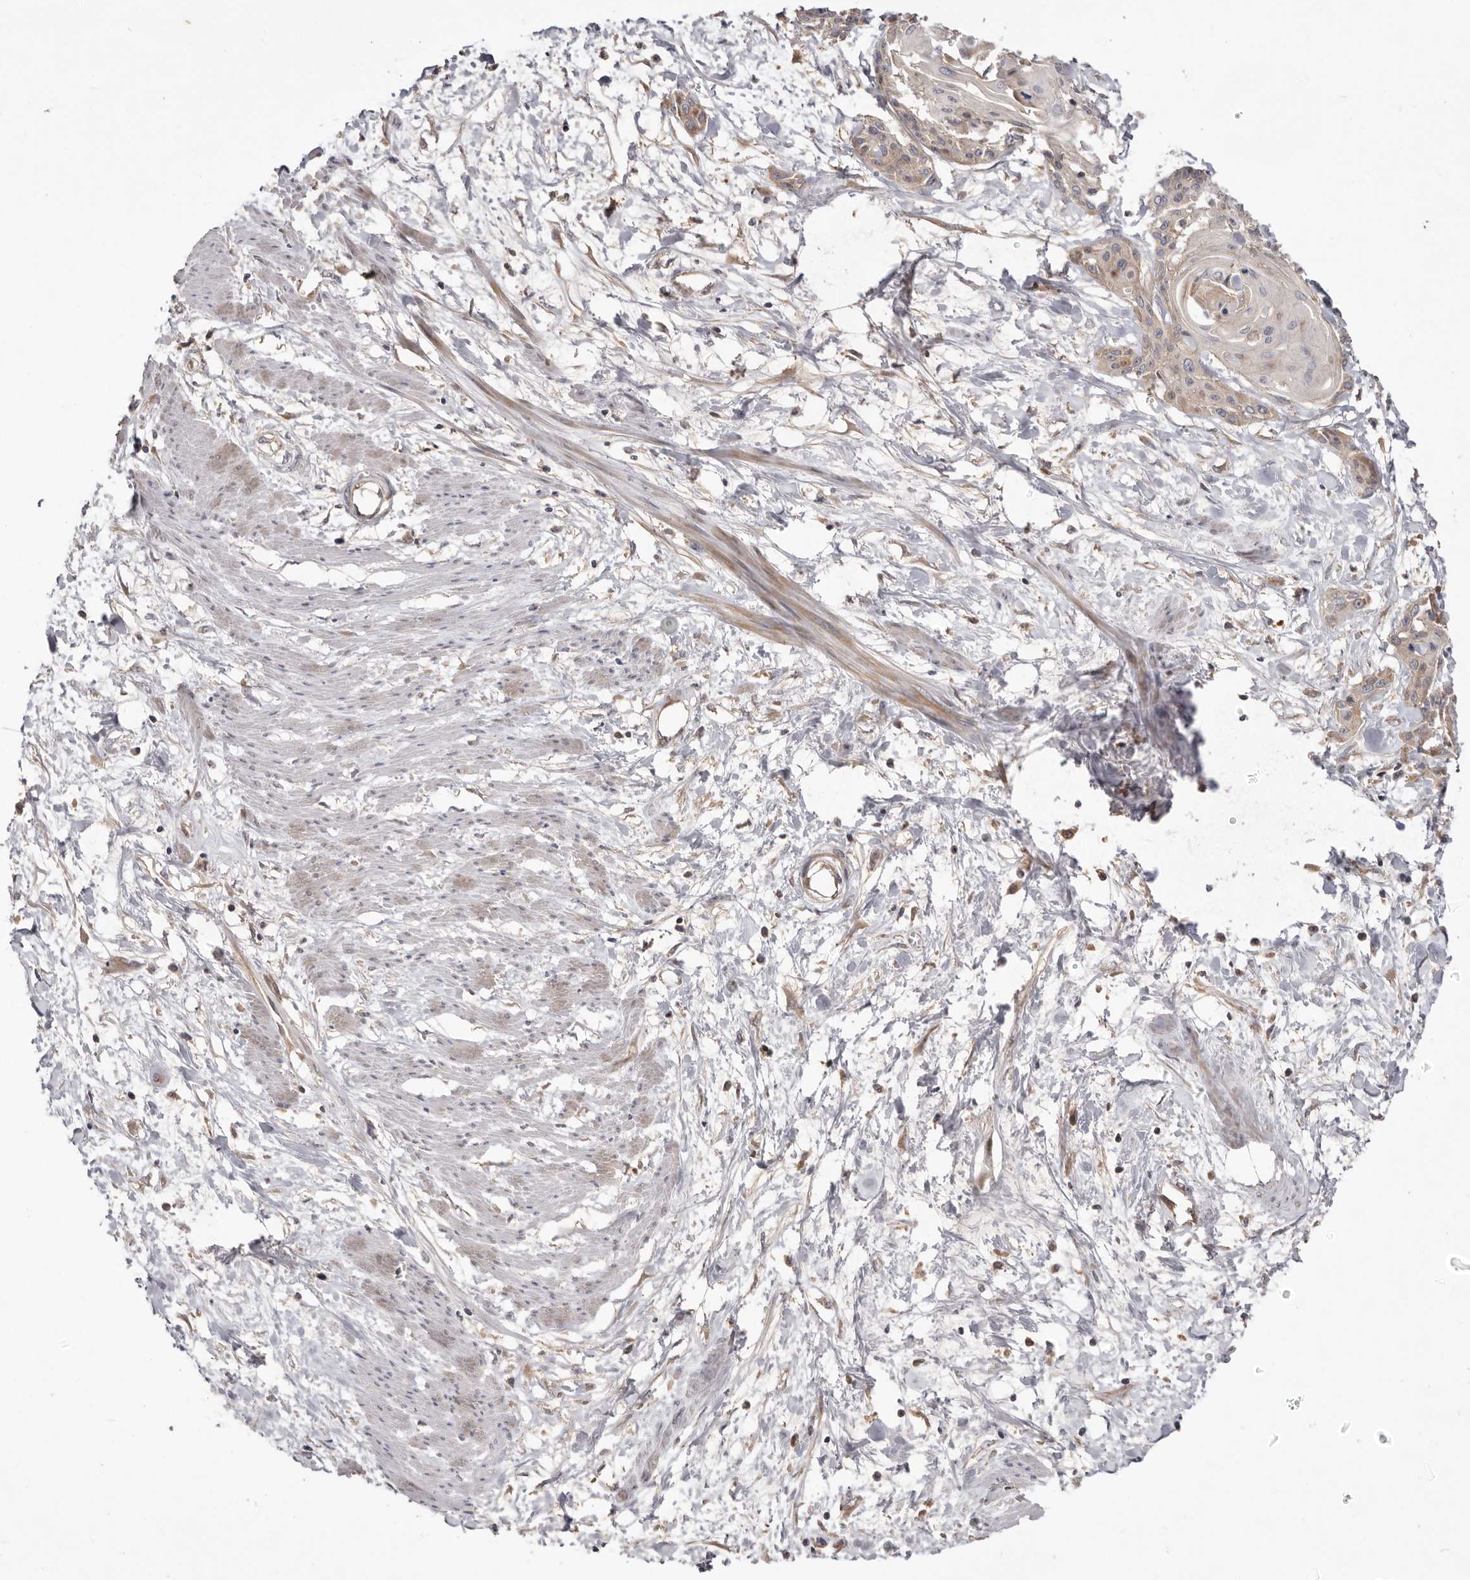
{"staining": {"intensity": "weak", "quantity": "25%-75%", "location": "cytoplasmic/membranous"}, "tissue": "cervical cancer", "cell_type": "Tumor cells", "image_type": "cancer", "snomed": [{"axis": "morphology", "description": "Squamous cell carcinoma, NOS"}, {"axis": "topography", "description": "Cervix"}], "caption": "Weak cytoplasmic/membranous staining for a protein is identified in approximately 25%-75% of tumor cells of cervical cancer using immunohistochemistry (IHC).", "gene": "DOP1A", "patient": {"sex": "female", "age": 57}}